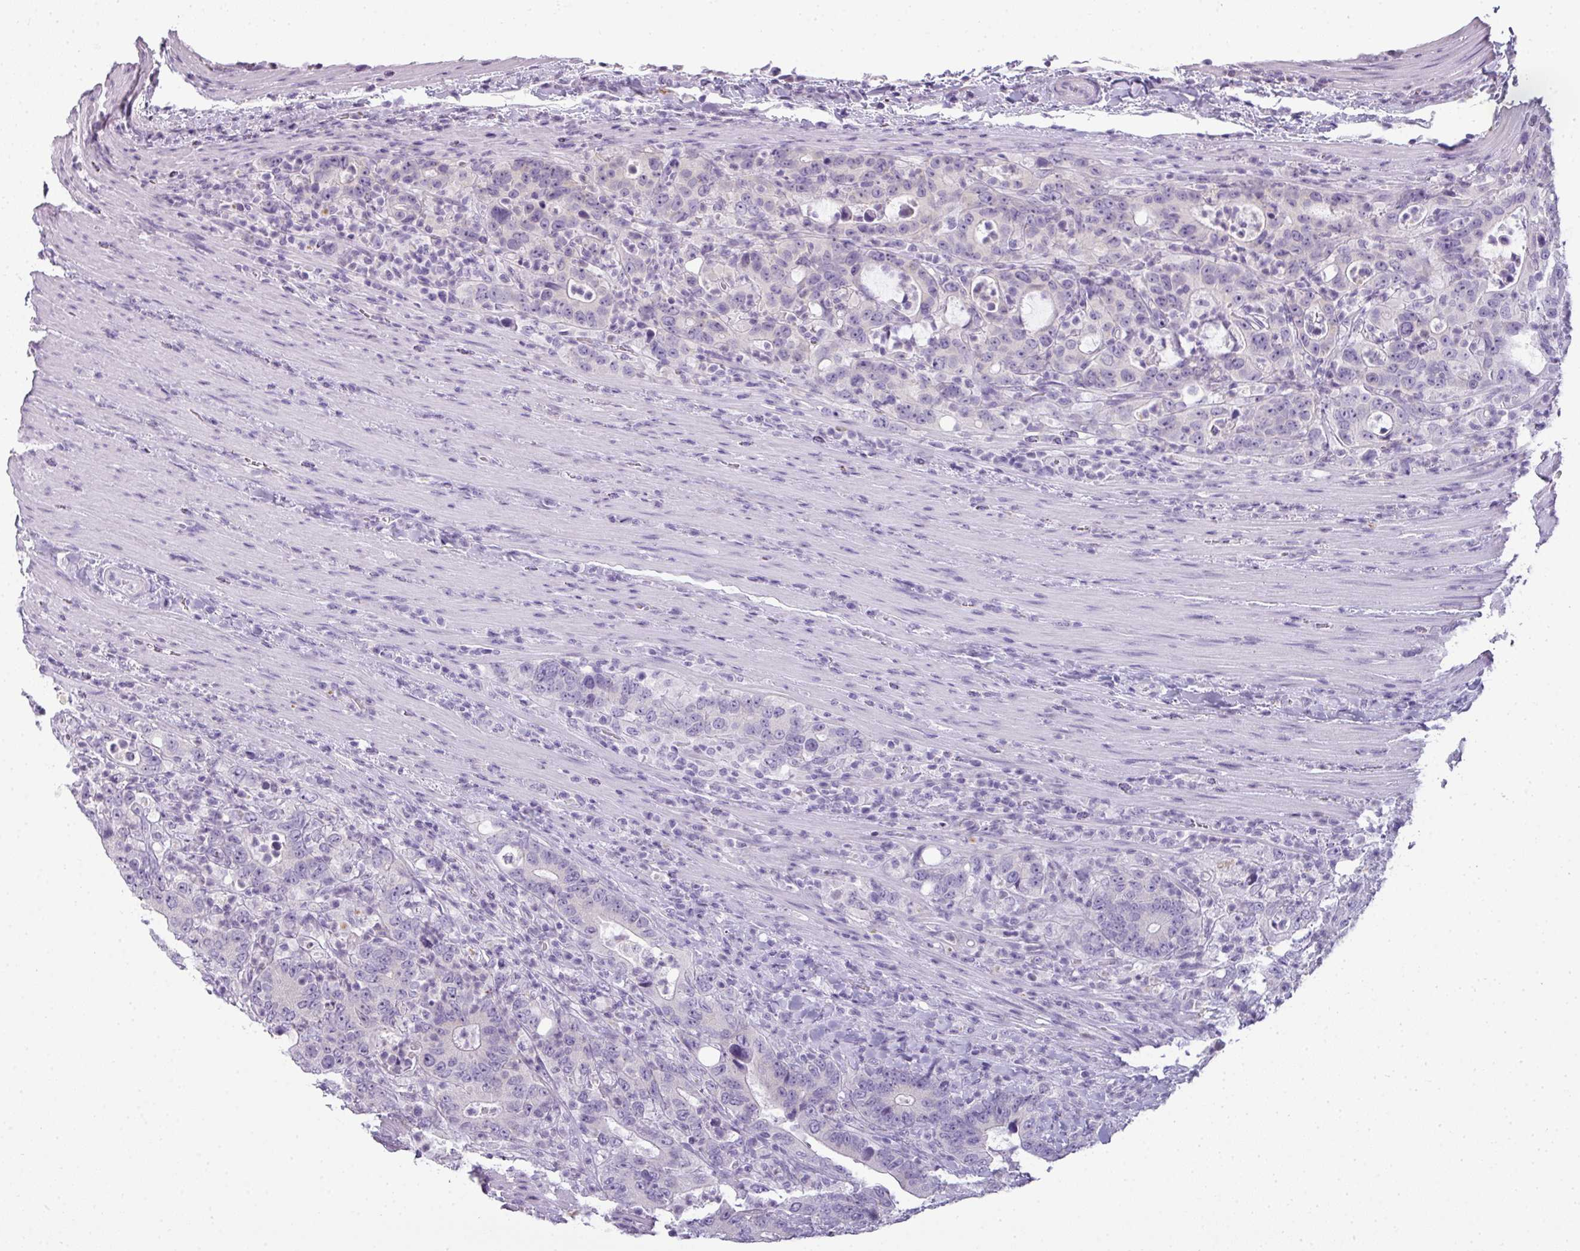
{"staining": {"intensity": "negative", "quantity": "none", "location": "none"}, "tissue": "colorectal cancer", "cell_type": "Tumor cells", "image_type": "cancer", "snomed": [{"axis": "morphology", "description": "Adenocarcinoma, NOS"}, {"axis": "topography", "description": "Colon"}], "caption": "The image demonstrates no staining of tumor cells in colorectal cancer (adenocarcinoma).", "gene": "RBMY1F", "patient": {"sex": "female", "age": 75}}